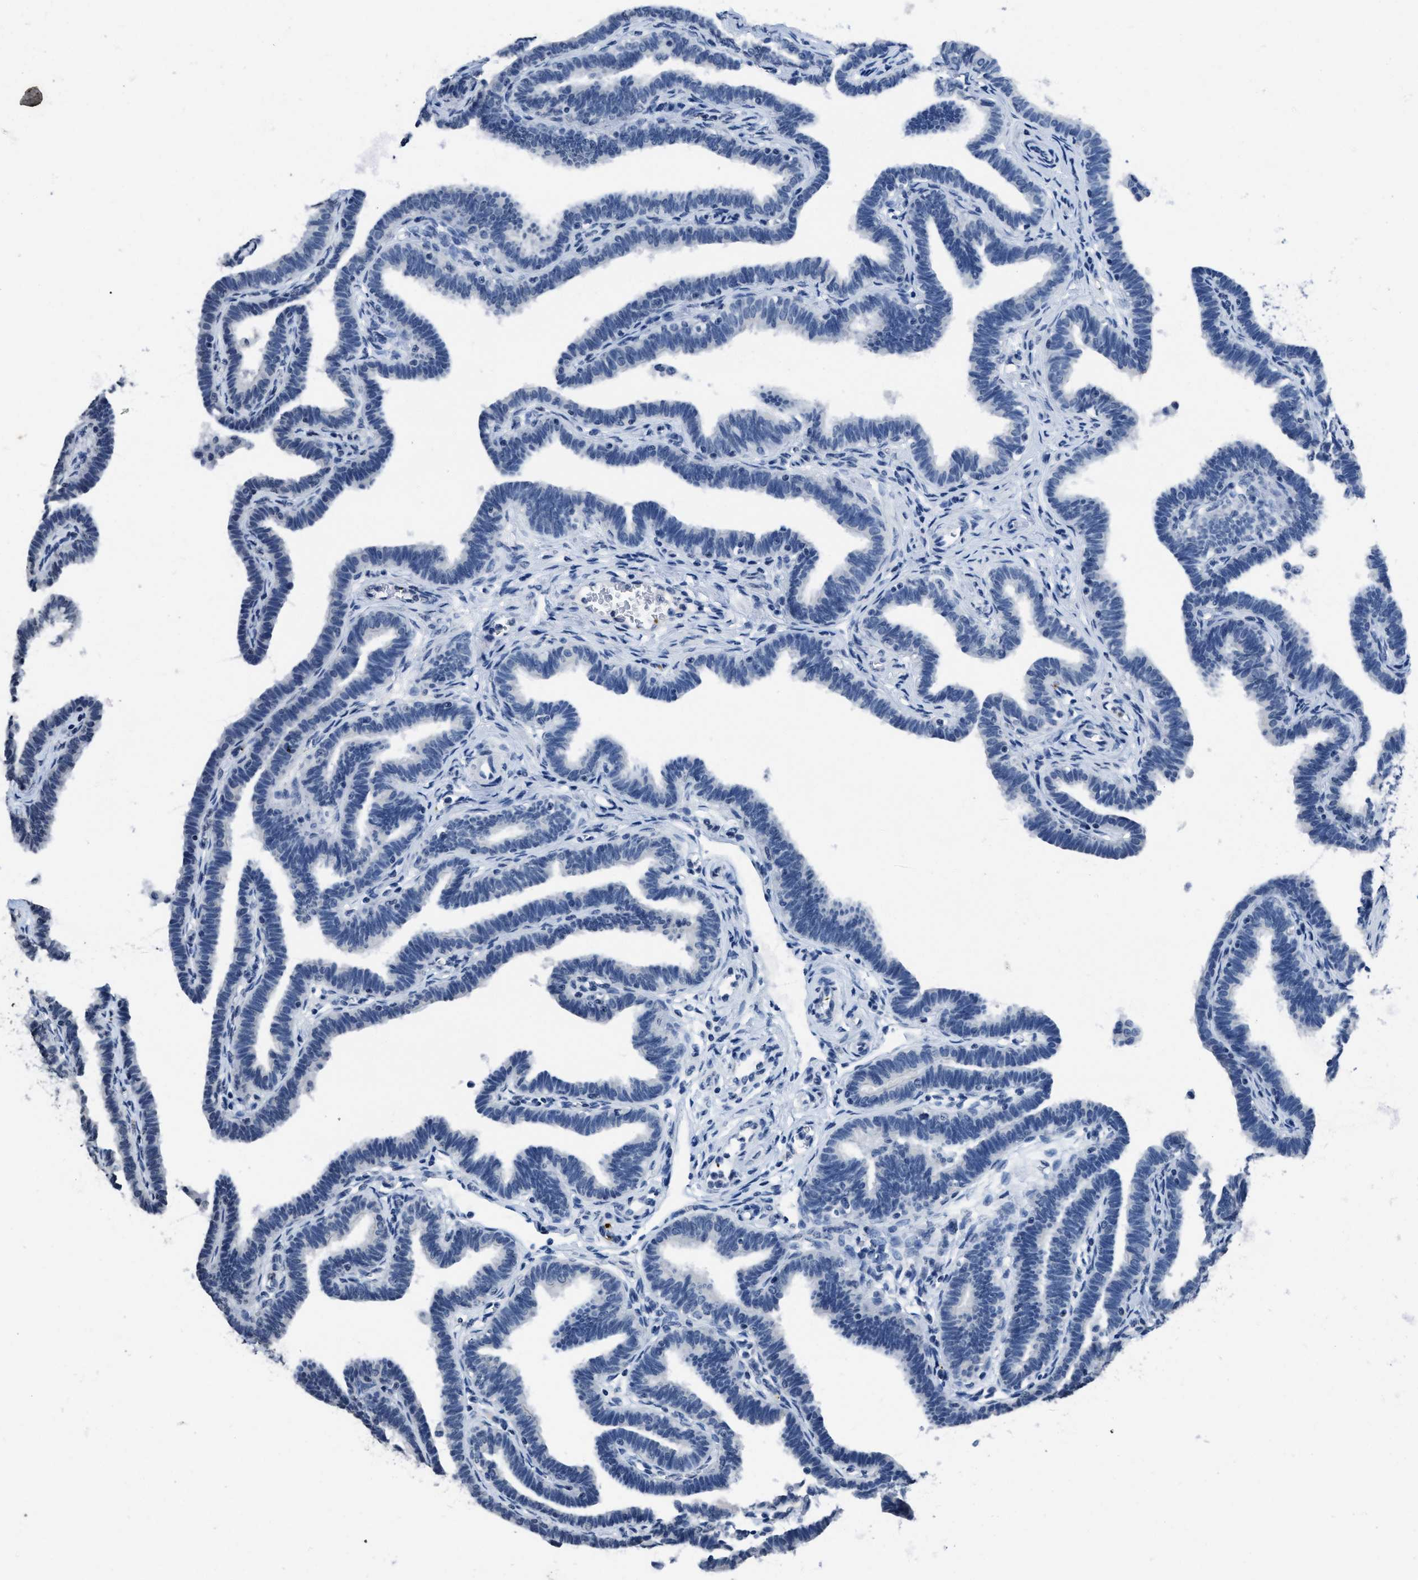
{"staining": {"intensity": "negative", "quantity": "none", "location": "none"}, "tissue": "fallopian tube", "cell_type": "Glandular cells", "image_type": "normal", "snomed": [{"axis": "morphology", "description": "Normal tissue, NOS"}, {"axis": "topography", "description": "Fallopian tube"}, {"axis": "topography", "description": "Ovary"}], "caption": "Fallopian tube stained for a protein using immunohistochemistry reveals no expression glandular cells.", "gene": "ITGA2B", "patient": {"sex": "female", "age": 23}}